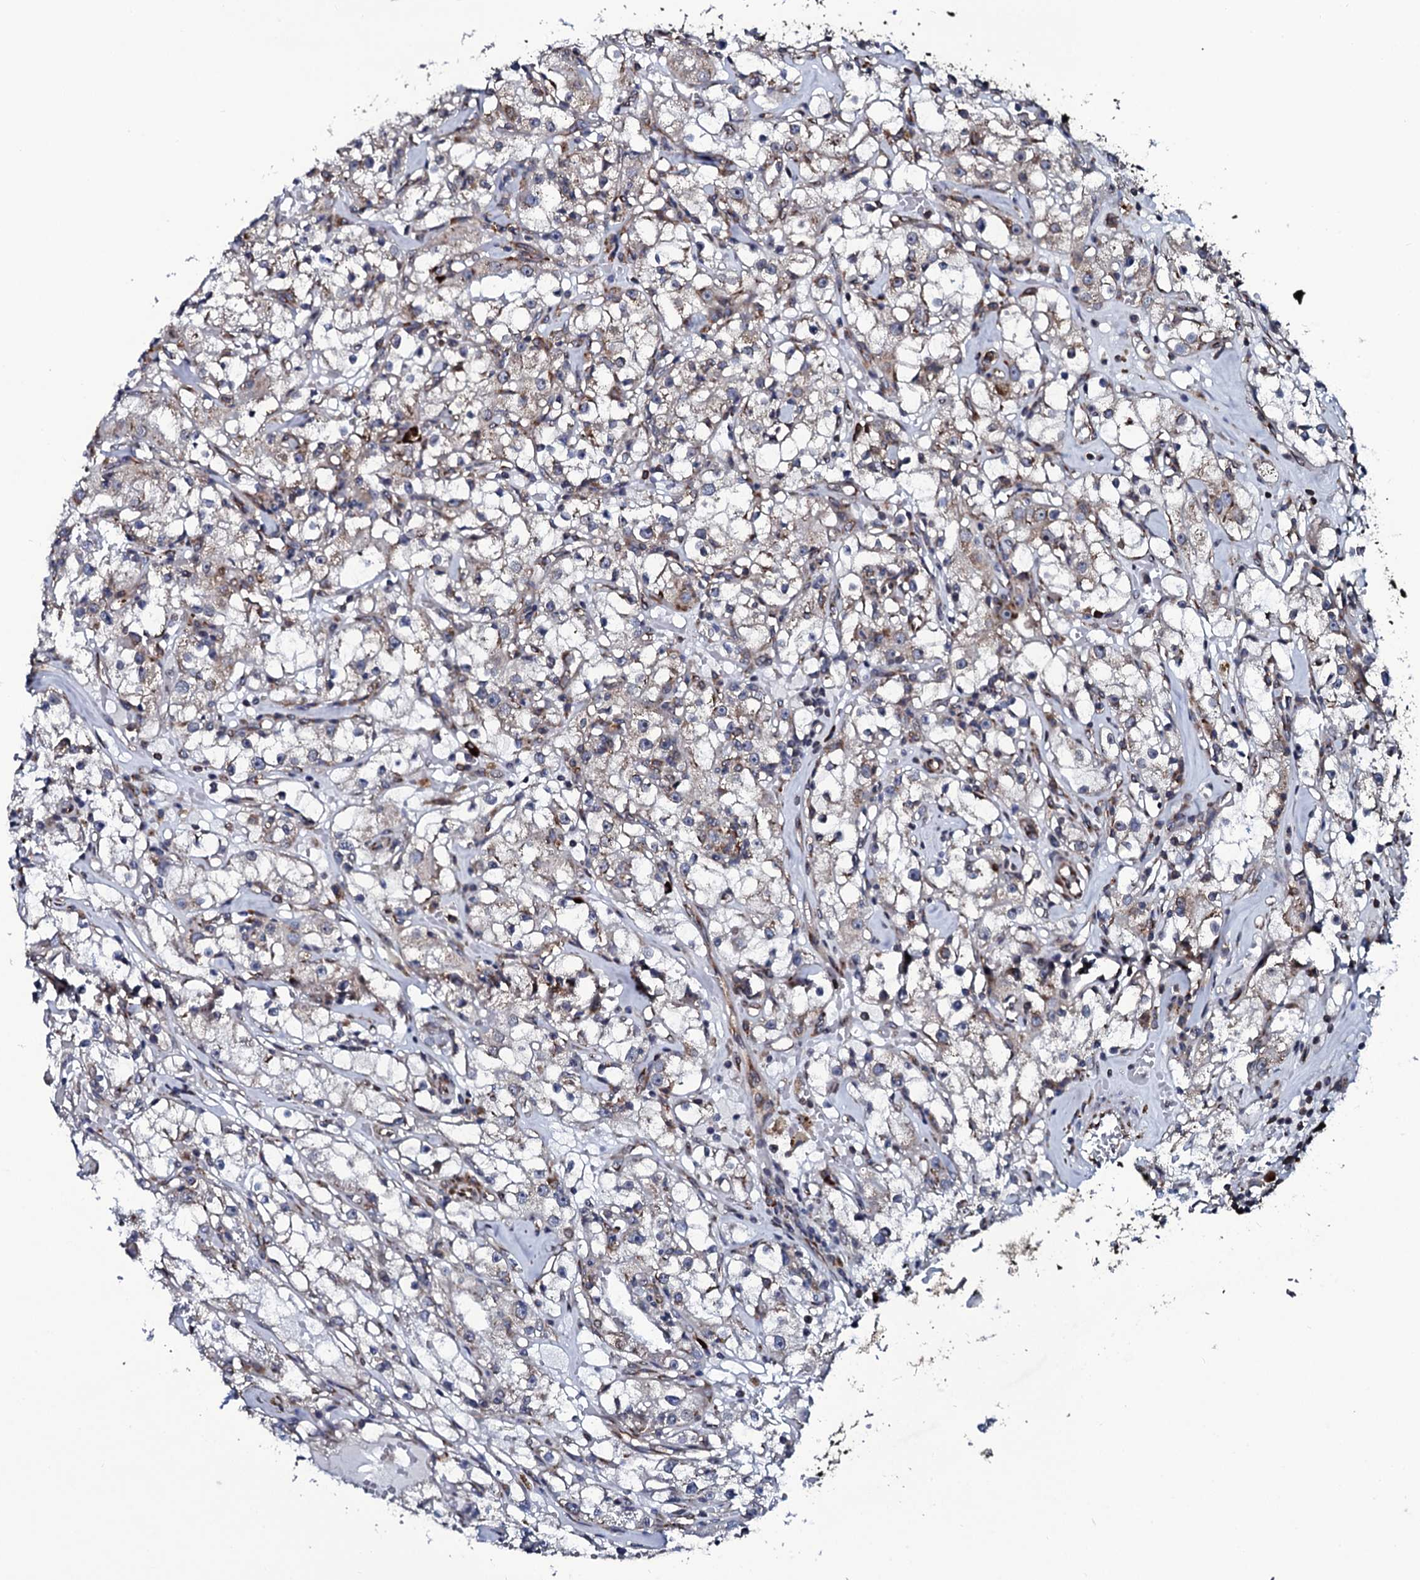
{"staining": {"intensity": "negative", "quantity": "none", "location": "none"}, "tissue": "renal cancer", "cell_type": "Tumor cells", "image_type": "cancer", "snomed": [{"axis": "morphology", "description": "Adenocarcinoma, NOS"}, {"axis": "topography", "description": "Kidney"}], "caption": "This is a histopathology image of IHC staining of adenocarcinoma (renal), which shows no staining in tumor cells. Nuclei are stained in blue.", "gene": "SPTY2D1", "patient": {"sex": "male", "age": 56}}